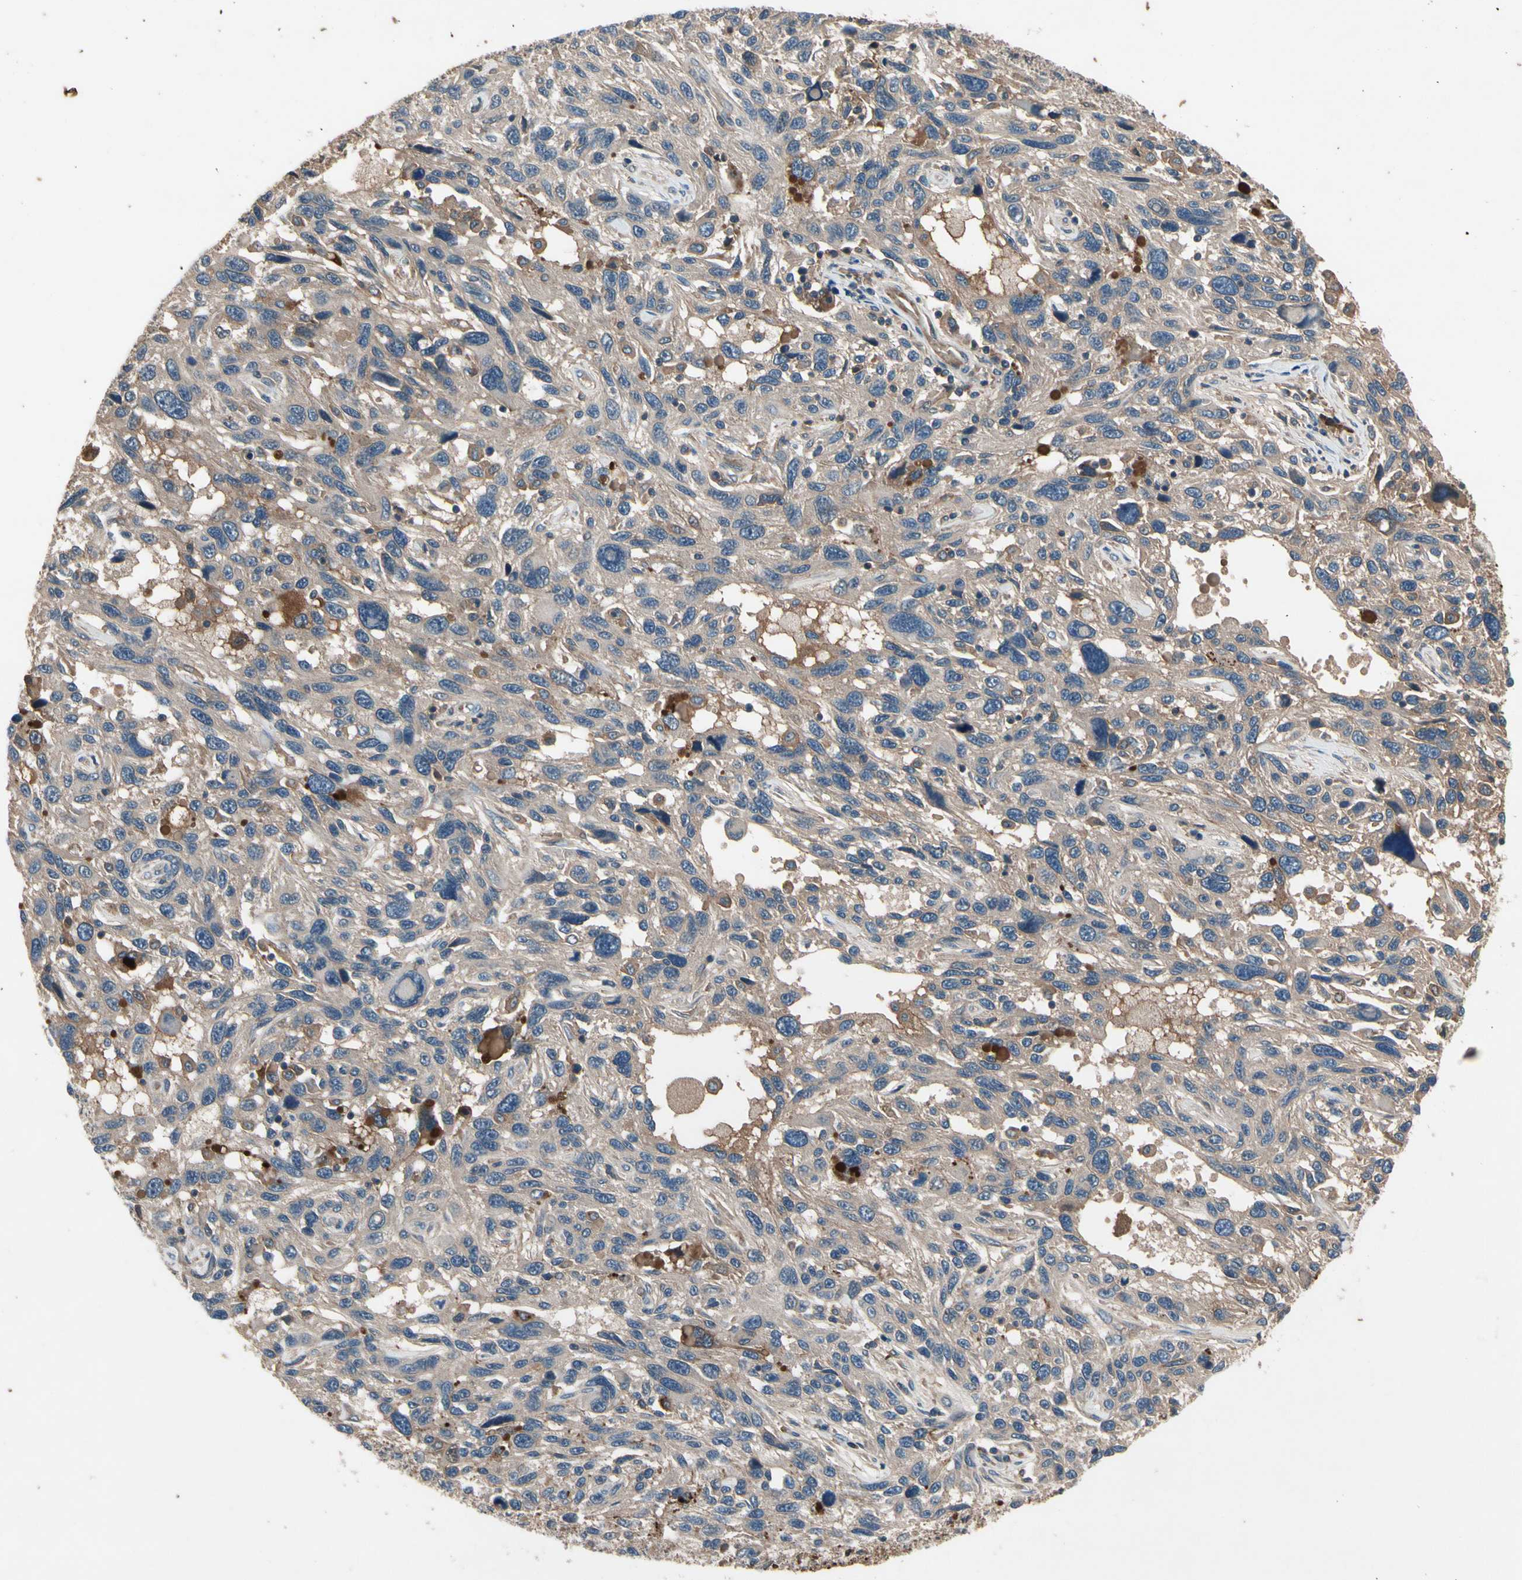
{"staining": {"intensity": "weak", "quantity": ">75%", "location": "cytoplasmic/membranous"}, "tissue": "melanoma", "cell_type": "Tumor cells", "image_type": "cancer", "snomed": [{"axis": "morphology", "description": "Malignant melanoma, NOS"}, {"axis": "topography", "description": "Skin"}], "caption": "A micrograph showing weak cytoplasmic/membranous expression in about >75% of tumor cells in melanoma, as visualized by brown immunohistochemical staining.", "gene": "IL1RL1", "patient": {"sex": "male", "age": 53}}